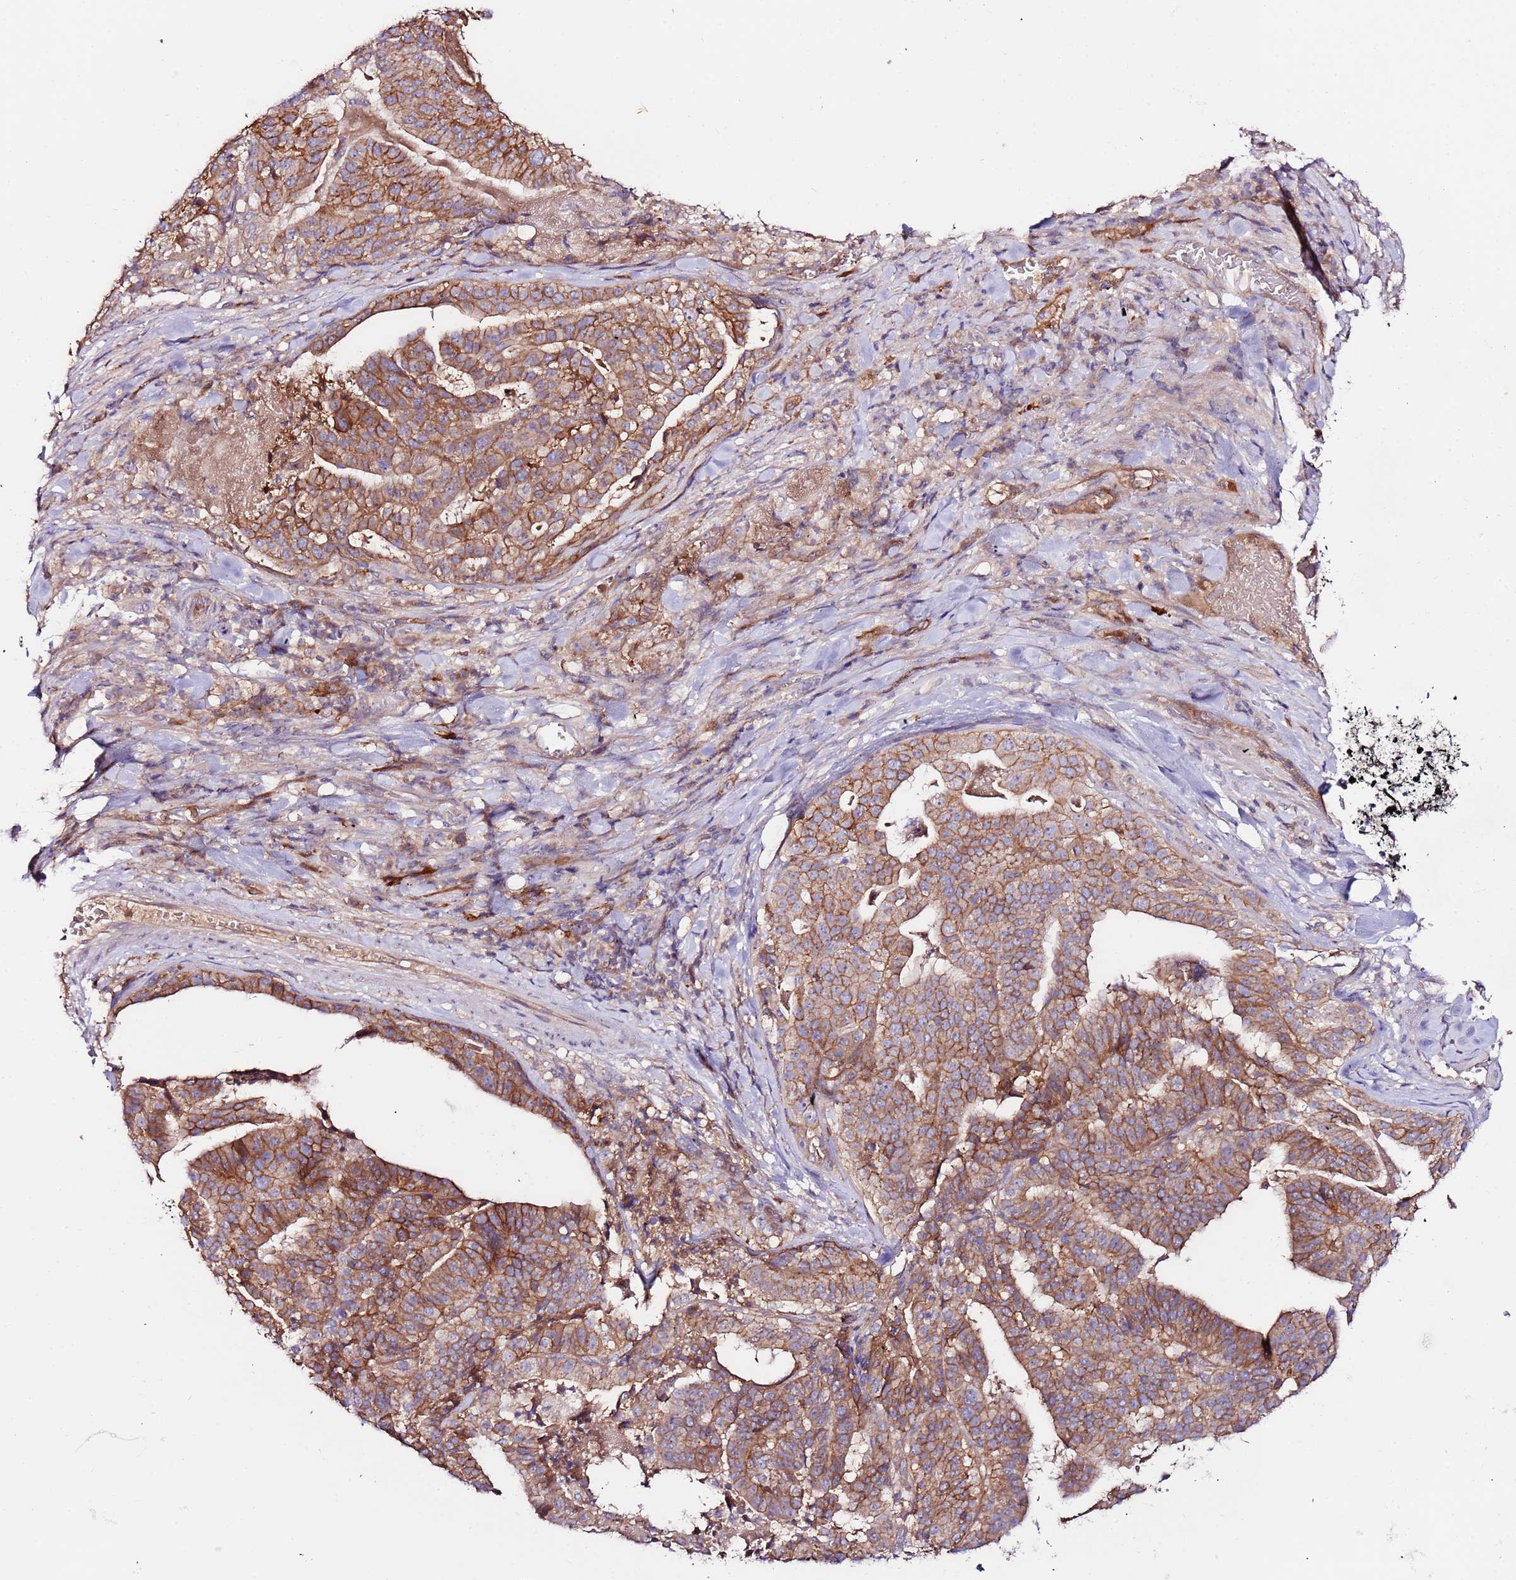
{"staining": {"intensity": "moderate", "quantity": ">75%", "location": "cytoplasmic/membranous"}, "tissue": "stomach cancer", "cell_type": "Tumor cells", "image_type": "cancer", "snomed": [{"axis": "morphology", "description": "Adenocarcinoma, NOS"}, {"axis": "topography", "description": "Stomach"}], "caption": "Protein analysis of stomach adenocarcinoma tissue displays moderate cytoplasmic/membranous positivity in about >75% of tumor cells.", "gene": "FLVCR1", "patient": {"sex": "male", "age": 48}}